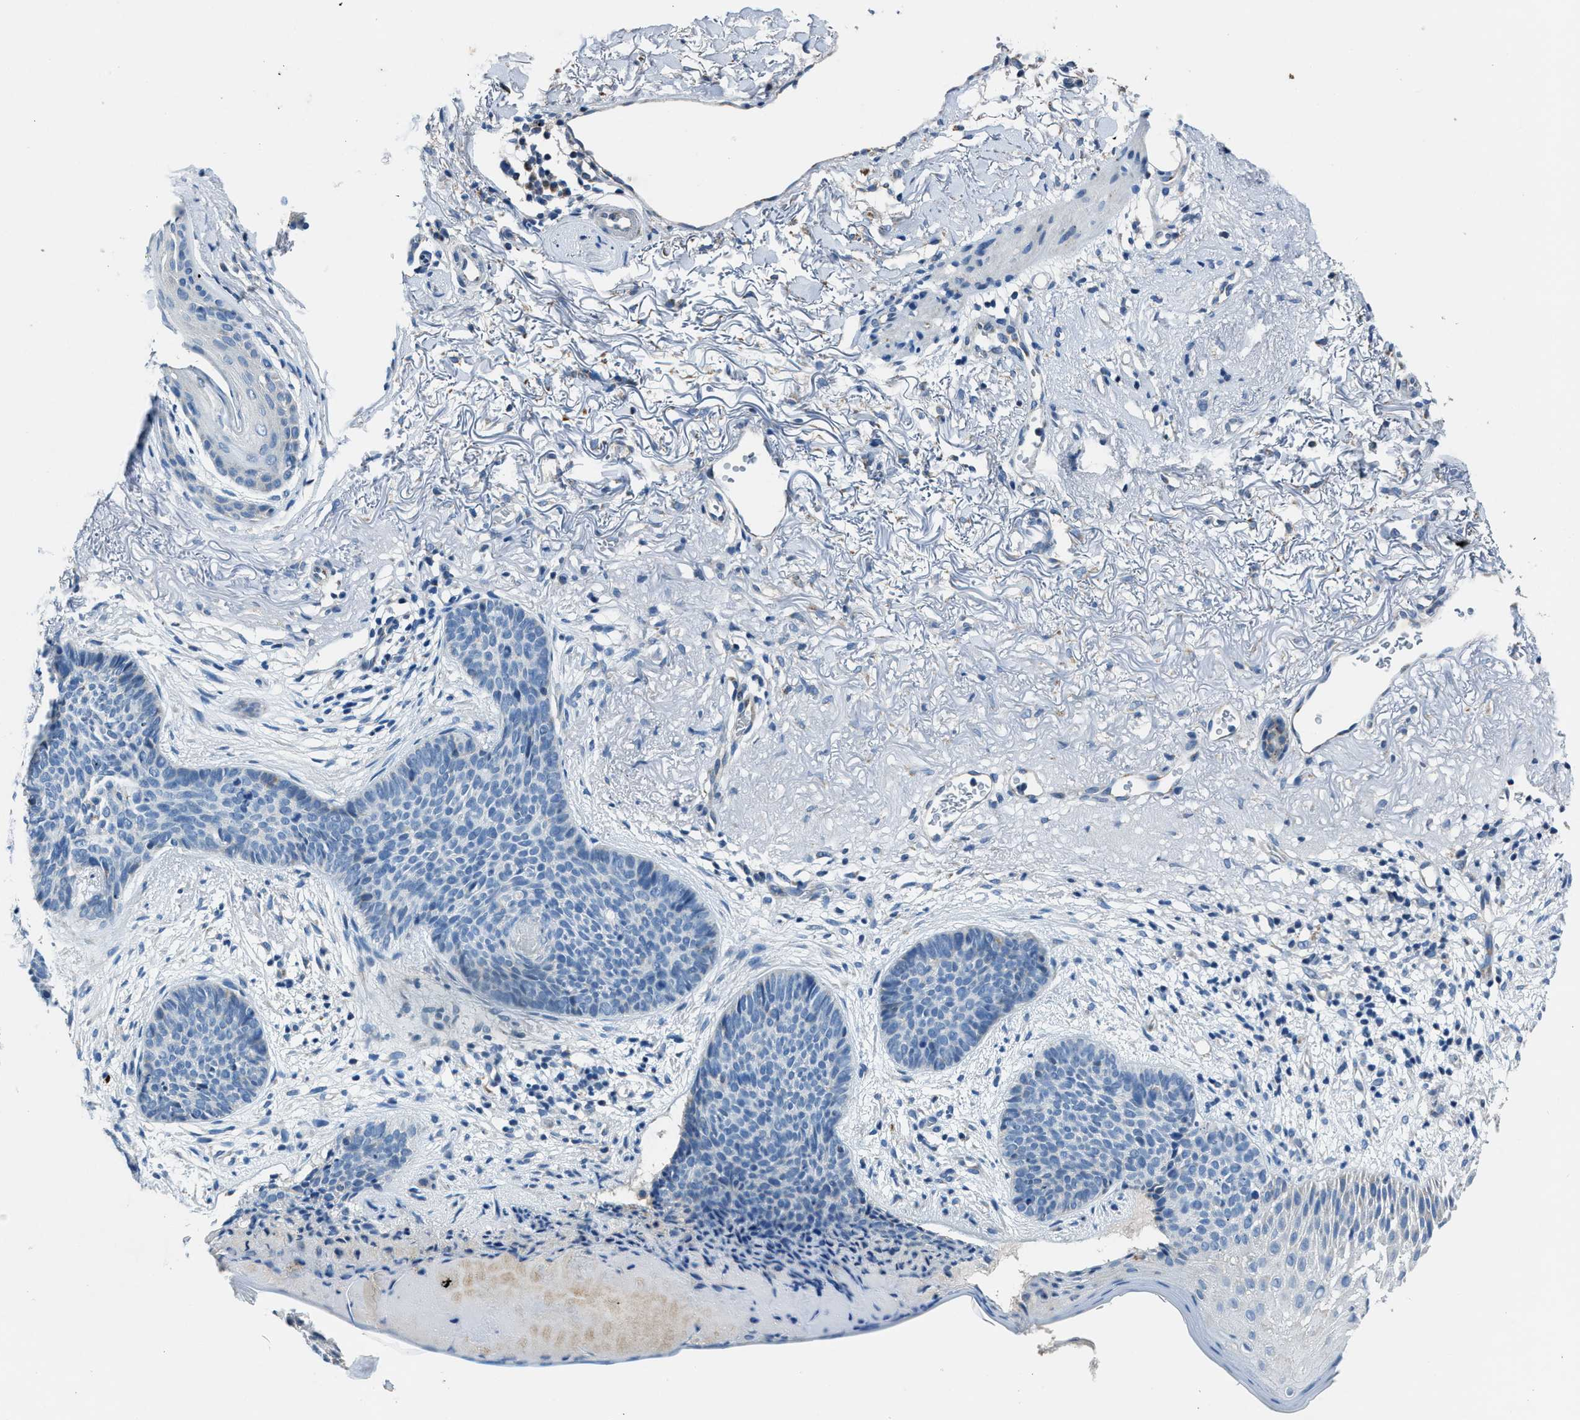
{"staining": {"intensity": "negative", "quantity": "none", "location": "none"}, "tissue": "skin cancer", "cell_type": "Tumor cells", "image_type": "cancer", "snomed": [{"axis": "morphology", "description": "Normal tissue, NOS"}, {"axis": "morphology", "description": "Basal cell carcinoma"}, {"axis": "topography", "description": "Skin"}], "caption": "High magnification brightfield microscopy of skin basal cell carcinoma stained with DAB (brown) and counterstained with hematoxylin (blue): tumor cells show no significant positivity.", "gene": "ADAM2", "patient": {"sex": "female", "age": 70}}